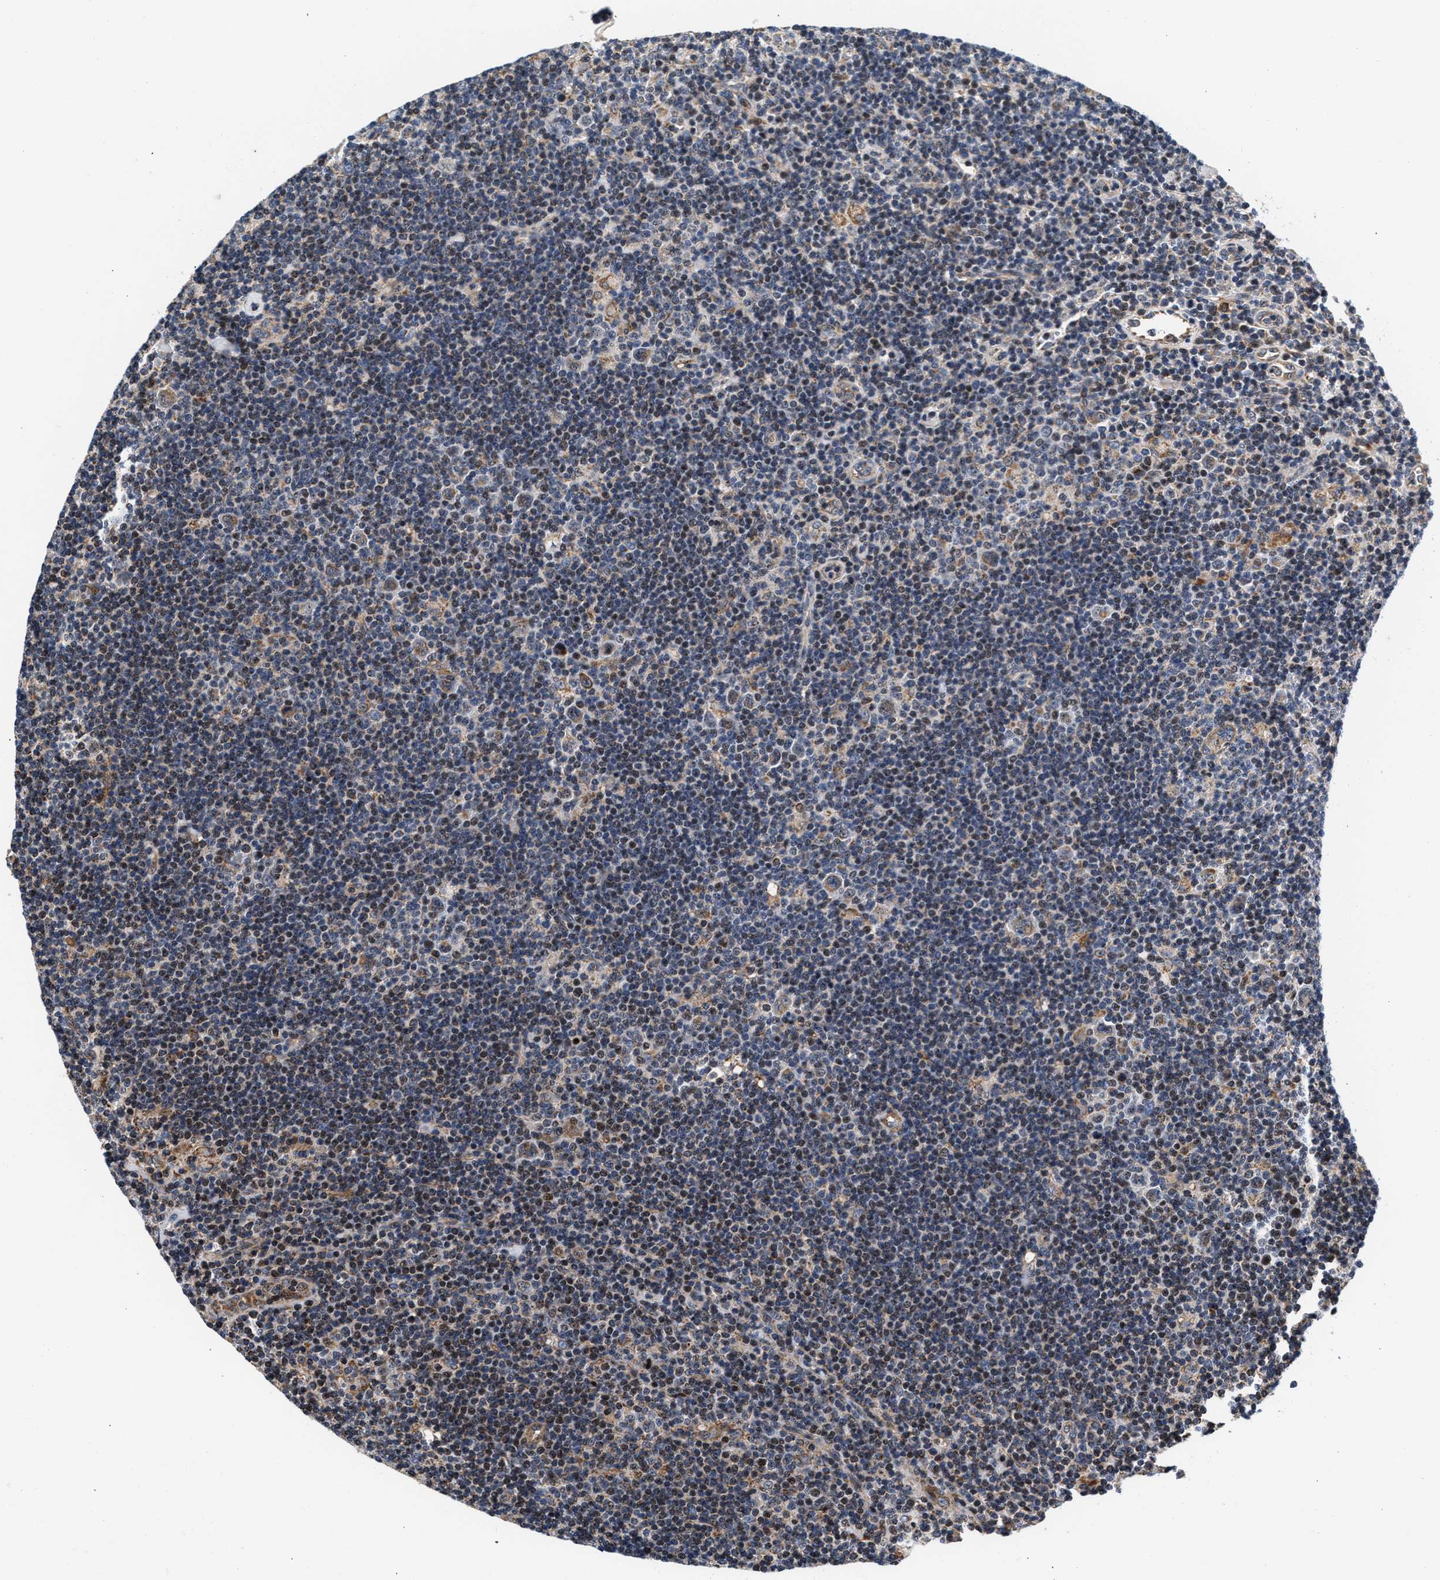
{"staining": {"intensity": "weak", "quantity": ">75%", "location": "cytoplasmic/membranous"}, "tissue": "lymphoma", "cell_type": "Tumor cells", "image_type": "cancer", "snomed": [{"axis": "morphology", "description": "Hodgkin's disease, NOS"}, {"axis": "topography", "description": "Lymph node"}], "caption": "DAB immunohistochemical staining of Hodgkin's disease demonstrates weak cytoplasmic/membranous protein expression in about >75% of tumor cells.", "gene": "SGK1", "patient": {"sex": "female", "age": 57}}